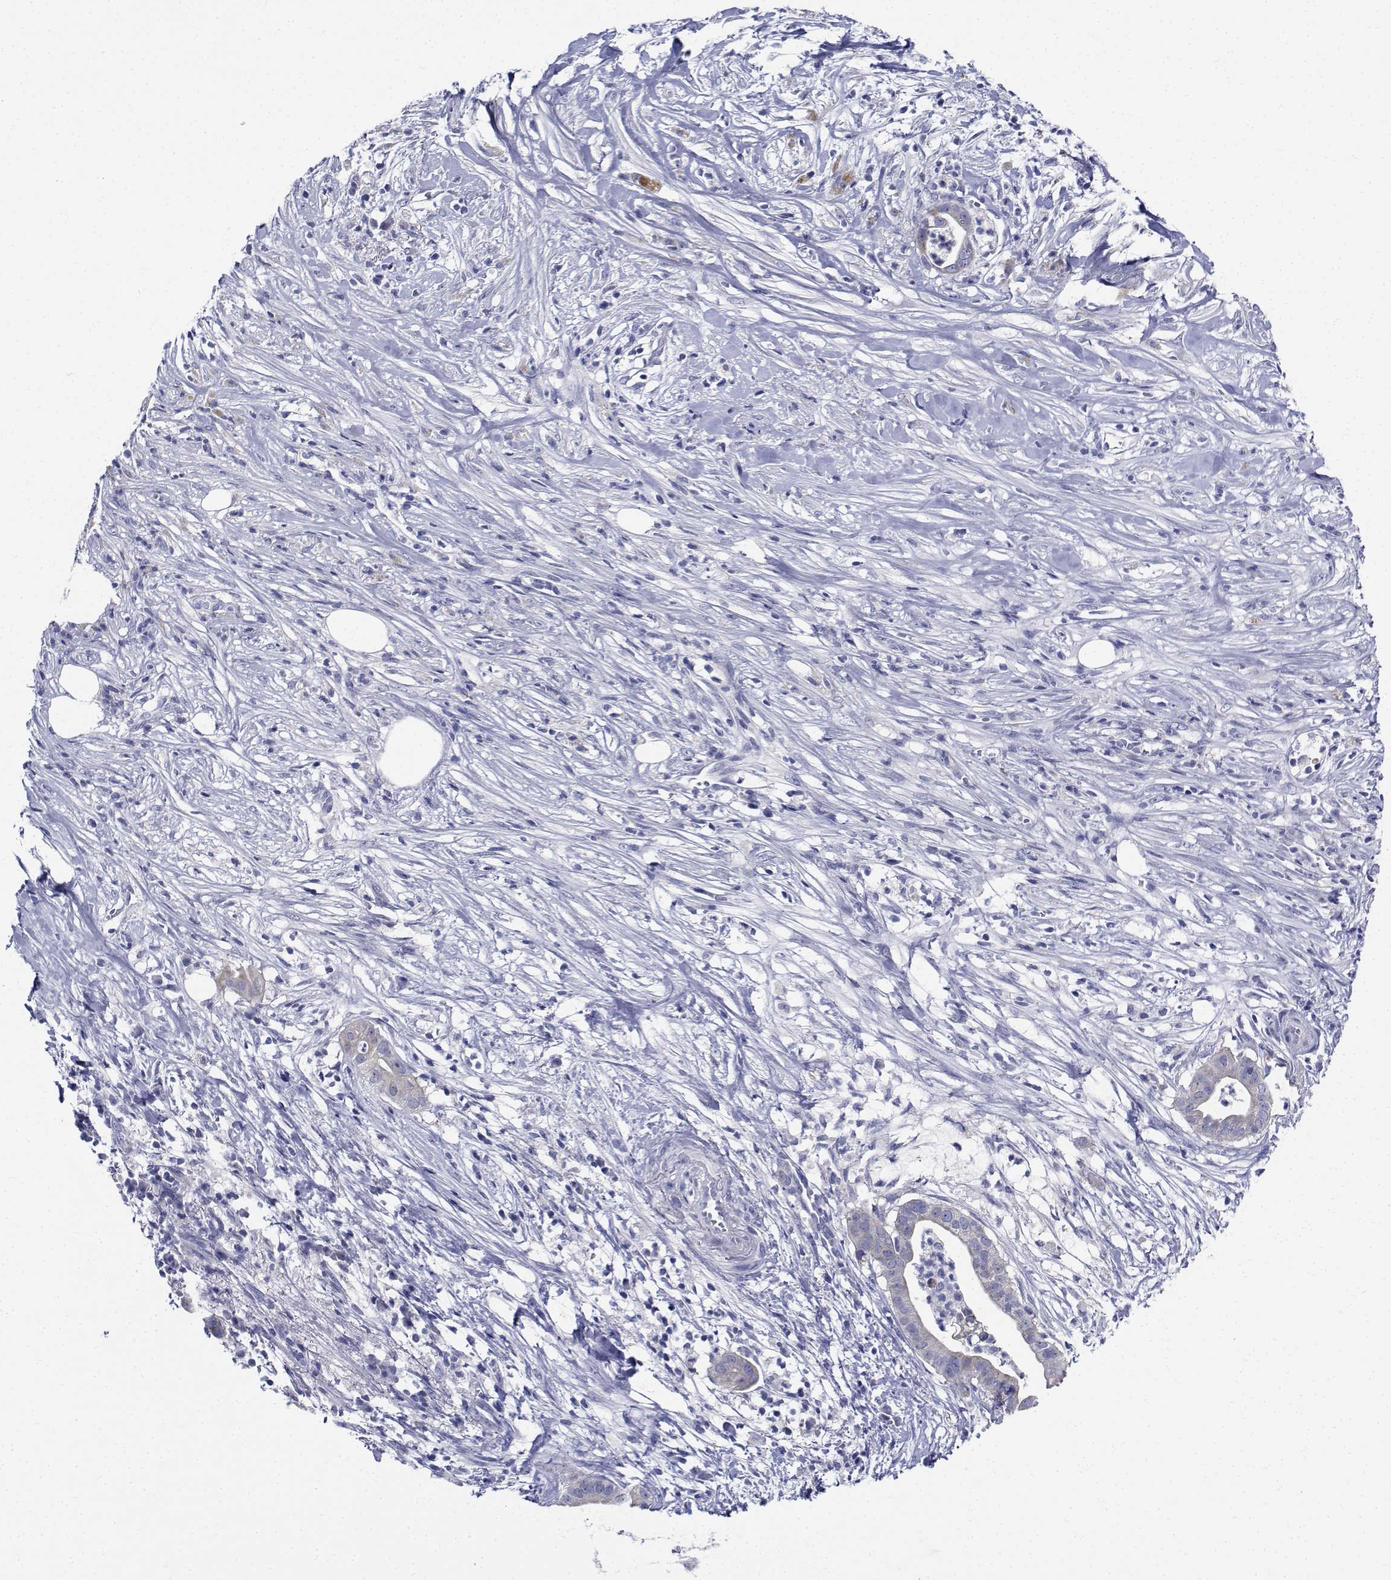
{"staining": {"intensity": "negative", "quantity": "none", "location": "none"}, "tissue": "pancreatic cancer", "cell_type": "Tumor cells", "image_type": "cancer", "snomed": [{"axis": "morphology", "description": "Adenocarcinoma, NOS"}, {"axis": "topography", "description": "Pancreas"}], "caption": "The histopathology image shows no staining of tumor cells in pancreatic cancer (adenocarcinoma). (Brightfield microscopy of DAB immunohistochemistry at high magnification).", "gene": "CDHR3", "patient": {"sex": "male", "age": 61}}